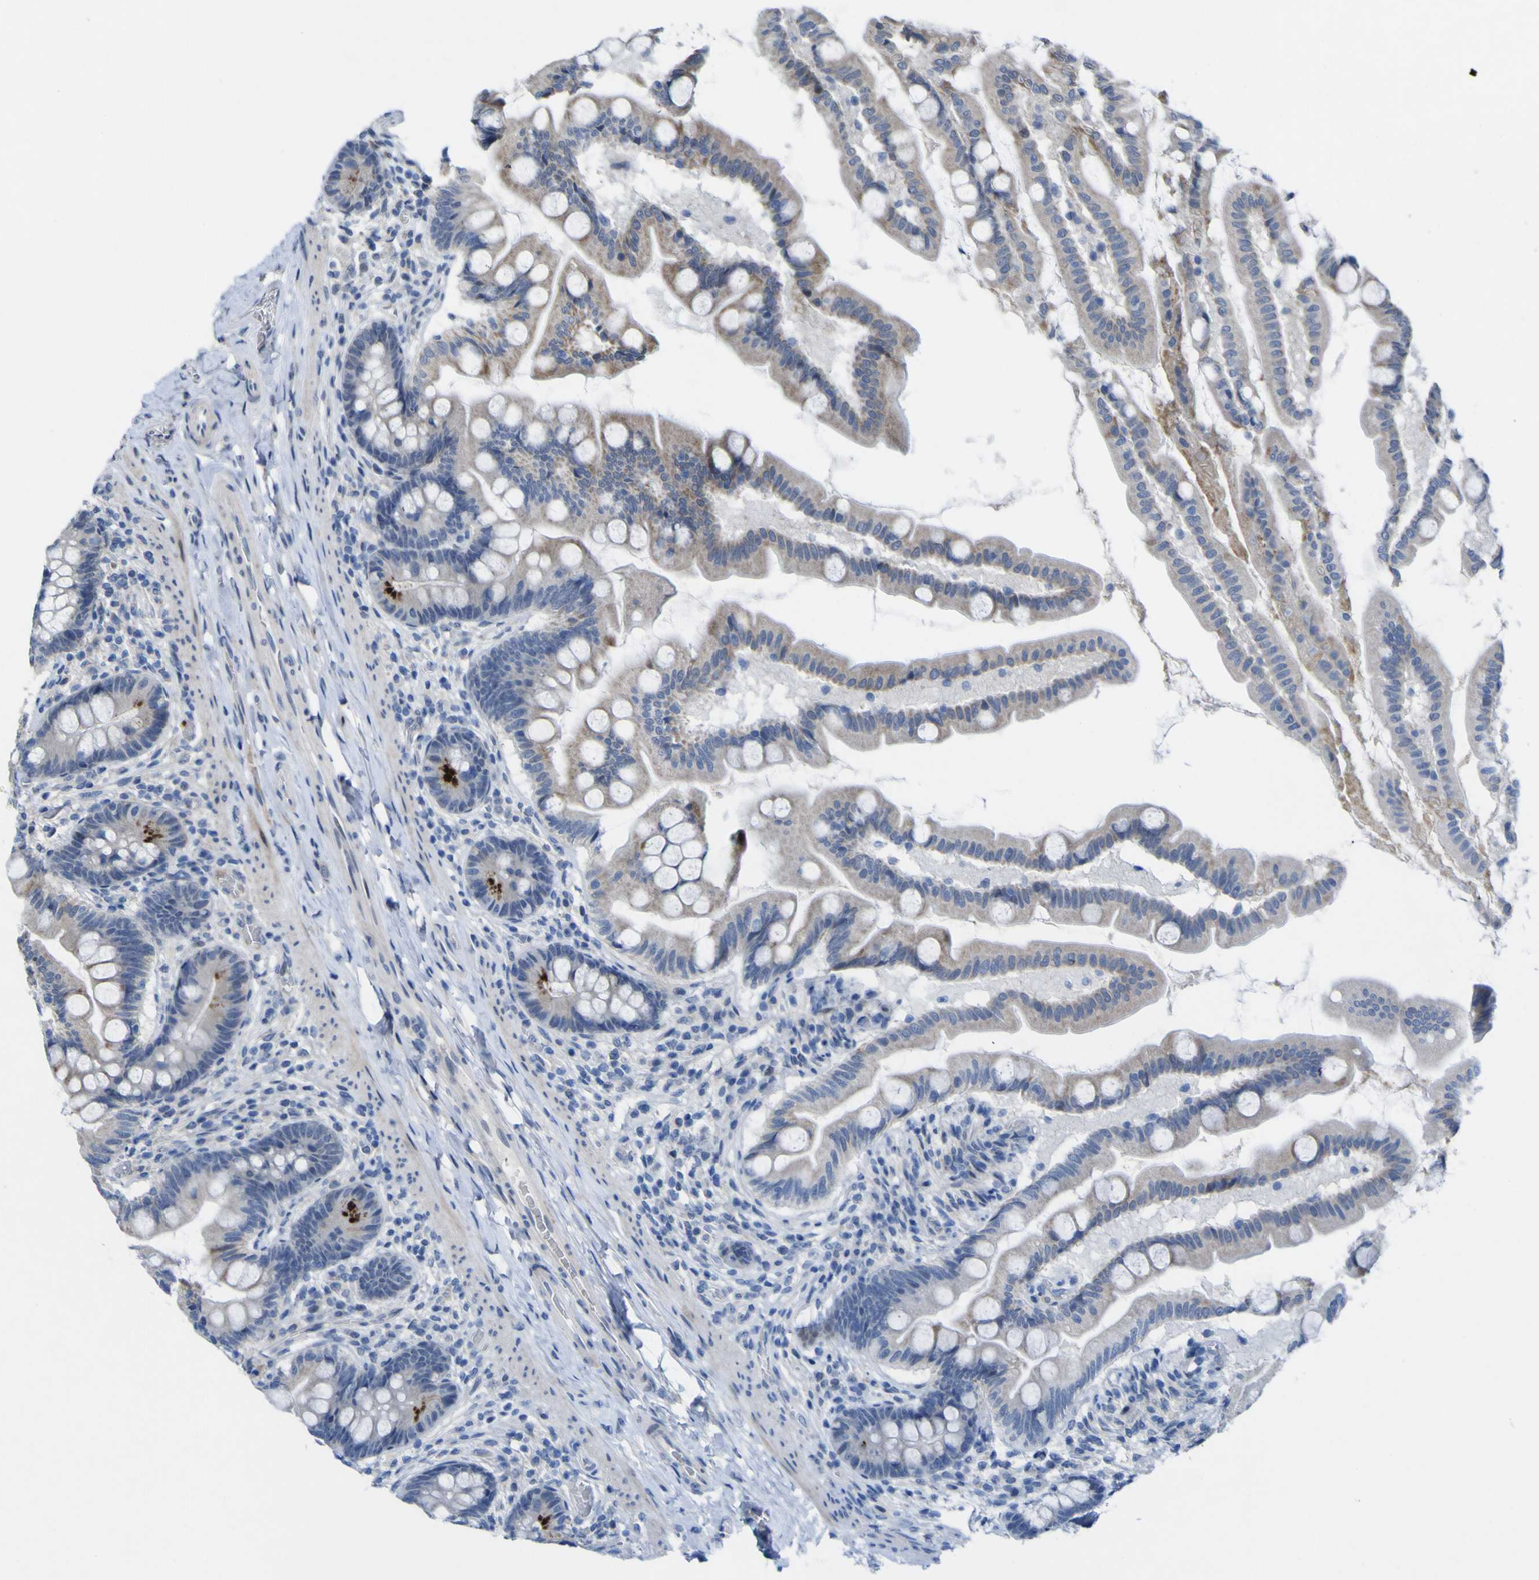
{"staining": {"intensity": "strong", "quantity": "<25%", "location": "cytoplasmic/membranous"}, "tissue": "small intestine", "cell_type": "Glandular cells", "image_type": "normal", "snomed": [{"axis": "morphology", "description": "Normal tissue, NOS"}, {"axis": "topography", "description": "Small intestine"}], "caption": "DAB (3,3'-diaminobenzidine) immunohistochemical staining of normal small intestine demonstrates strong cytoplasmic/membranous protein positivity in about <25% of glandular cells. Using DAB (brown) and hematoxylin (blue) stains, captured at high magnification using brightfield microscopy.", "gene": "NAV1", "patient": {"sex": "female", "age": 56}}